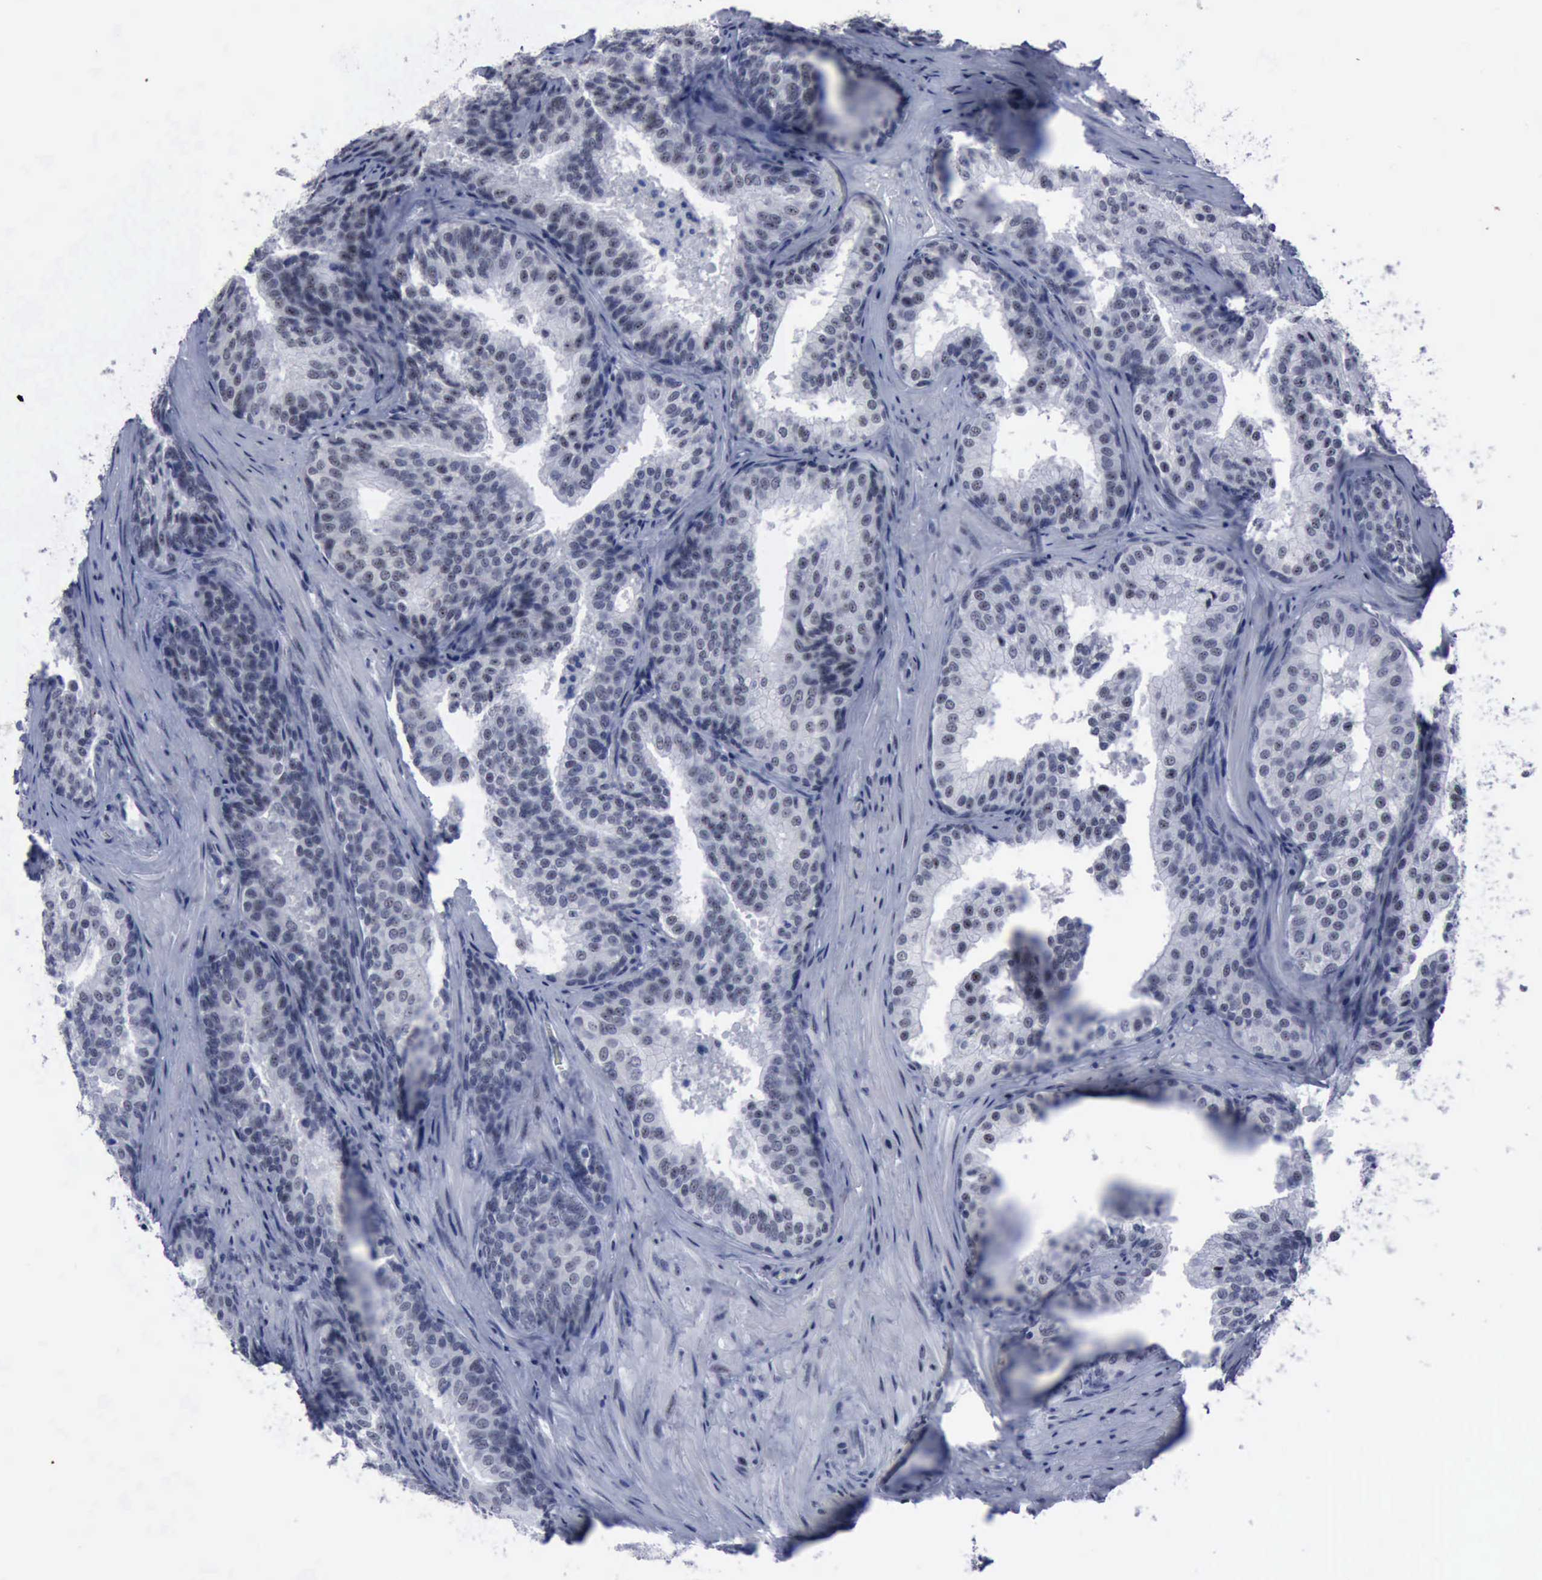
{"staining": {"intensity": "negative", "quantity": "none", "location": "none"}, "tissue": "prostate cancer", "cell_type": "Tumor cells", "image_type": "cancer", "snomed": [{"axis": "morphology", "description": "Adenocarcinoma, Low grade"}, {"axis": "topography", "description": "Prostate"}], "caption": "Immunohistochemistry (IHC) histopathology image of neoplastic tissue: prostate cancer stained with DAB (3,3'-diaminobenzidine) exhibits no significant protein positivity in tumor cells.", "gene": "BRD1", "patient": {"sex": "male", "age": 69}}